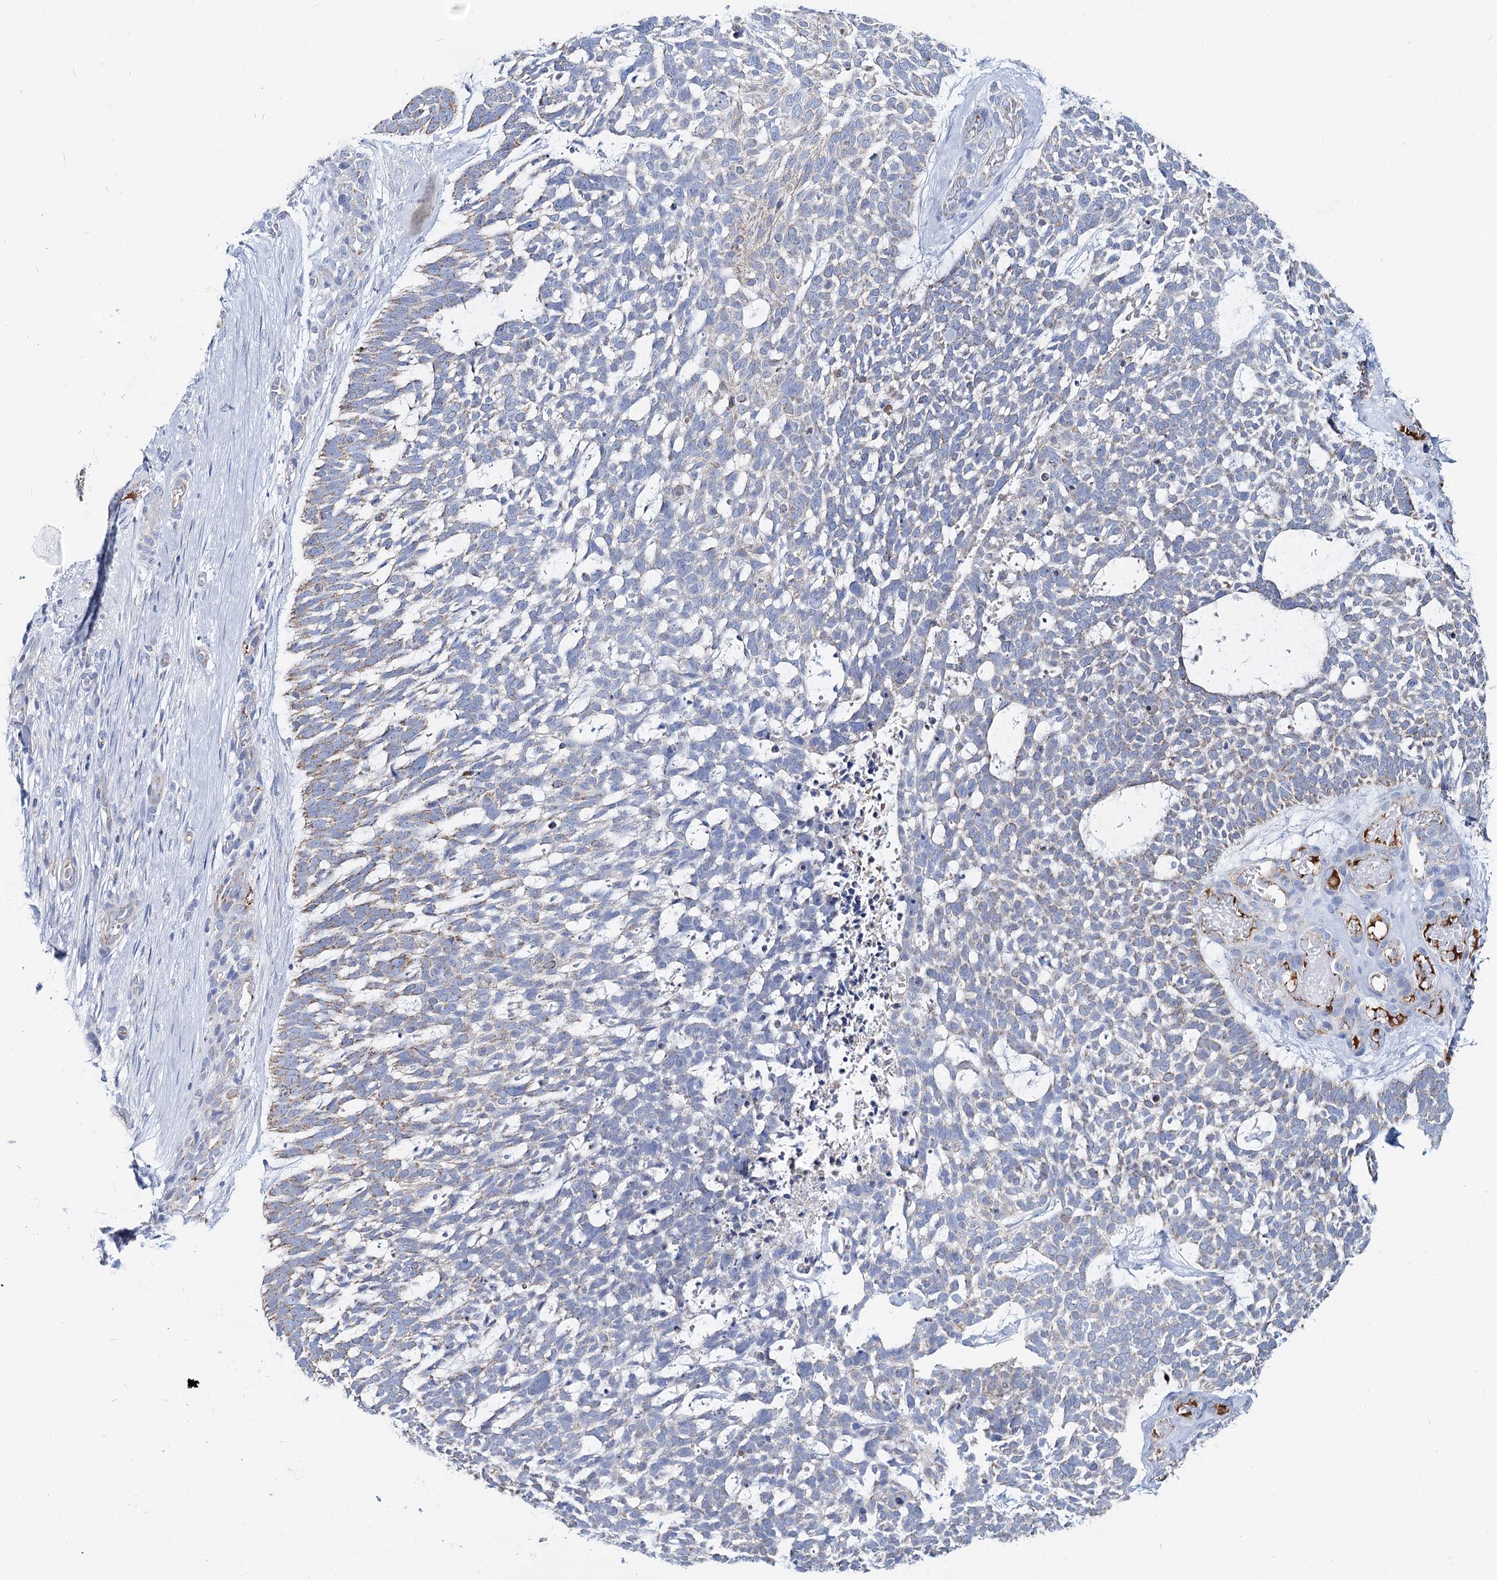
{"staining": {"intensity": "weak", "quantity": "<25%", "location": "cytoplasmic/membranous"}, "tissue": "skin cancer", "cell_type": "Tumor cells", "image_type": "cancer", "snomed": [{"axis": "morphology", "description": "Basal cell carcinoma"}, {"axis": "topography", "description": "Skin"}], "caption": "High power microscopy micrograph of an immunohistochemistry (IHC) image of skin cancer, revealing no significant expression in tumor cells.", "gene": "MCCC2", "patient": {"sex": "male", "age": 88}}